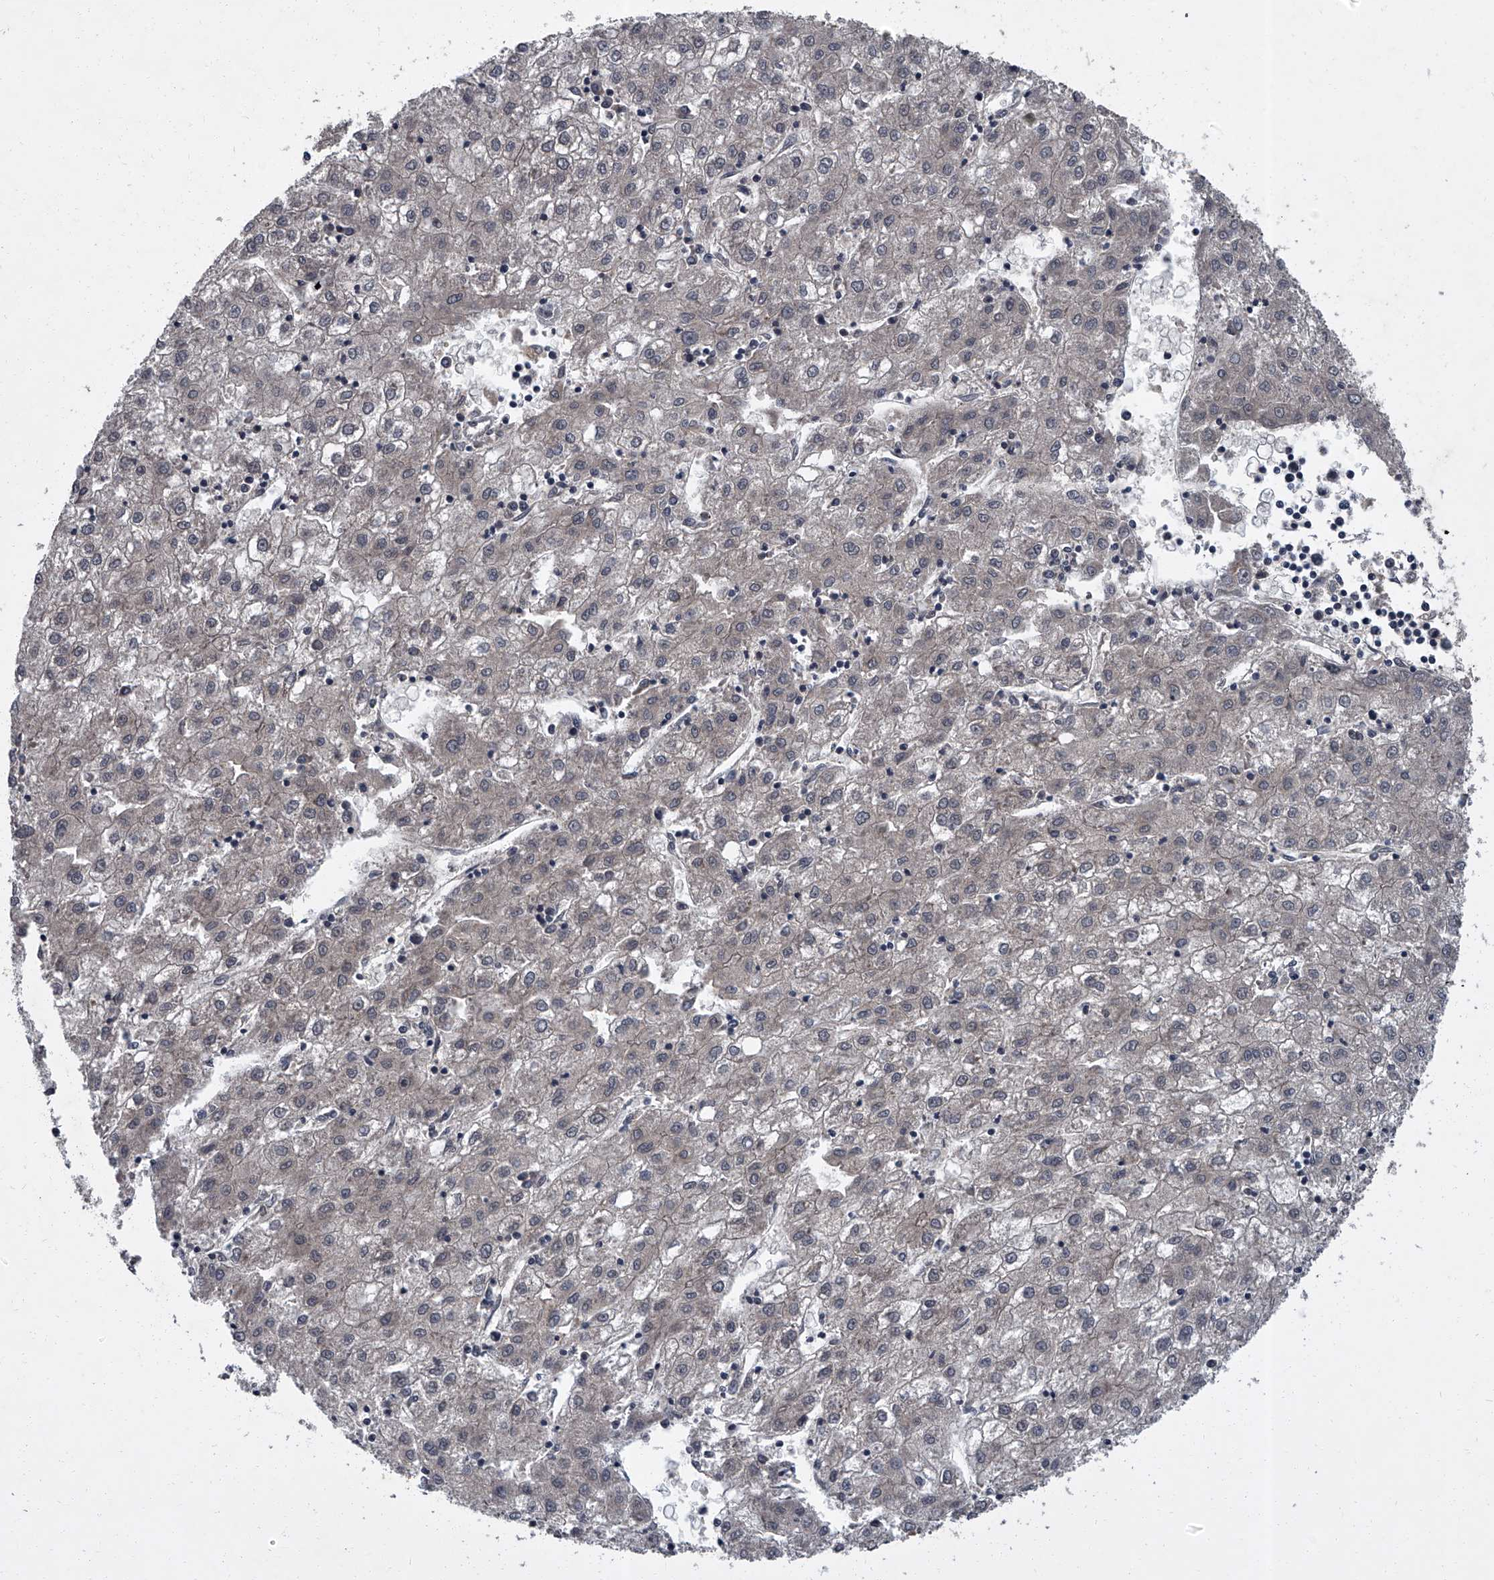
{"staining": {"intensity": "negative", "quantity": "none", "location": "none"}, "tissue": "liver cancer", "cell_type": "Tumor cells", "image_type": "cancer", "snomed": [{"axis": "morphology", "description": "Carcinoma, Hepatocellular, NOS"}, {"axis": "topography", "description": "Liver"}], "caption": "Tumor cells are negative for brown protein staining in liver cancer (hepatocellular carcinoma).", "gene": "ZNF518B", "patient": {"sex": "male", "age": 72}}